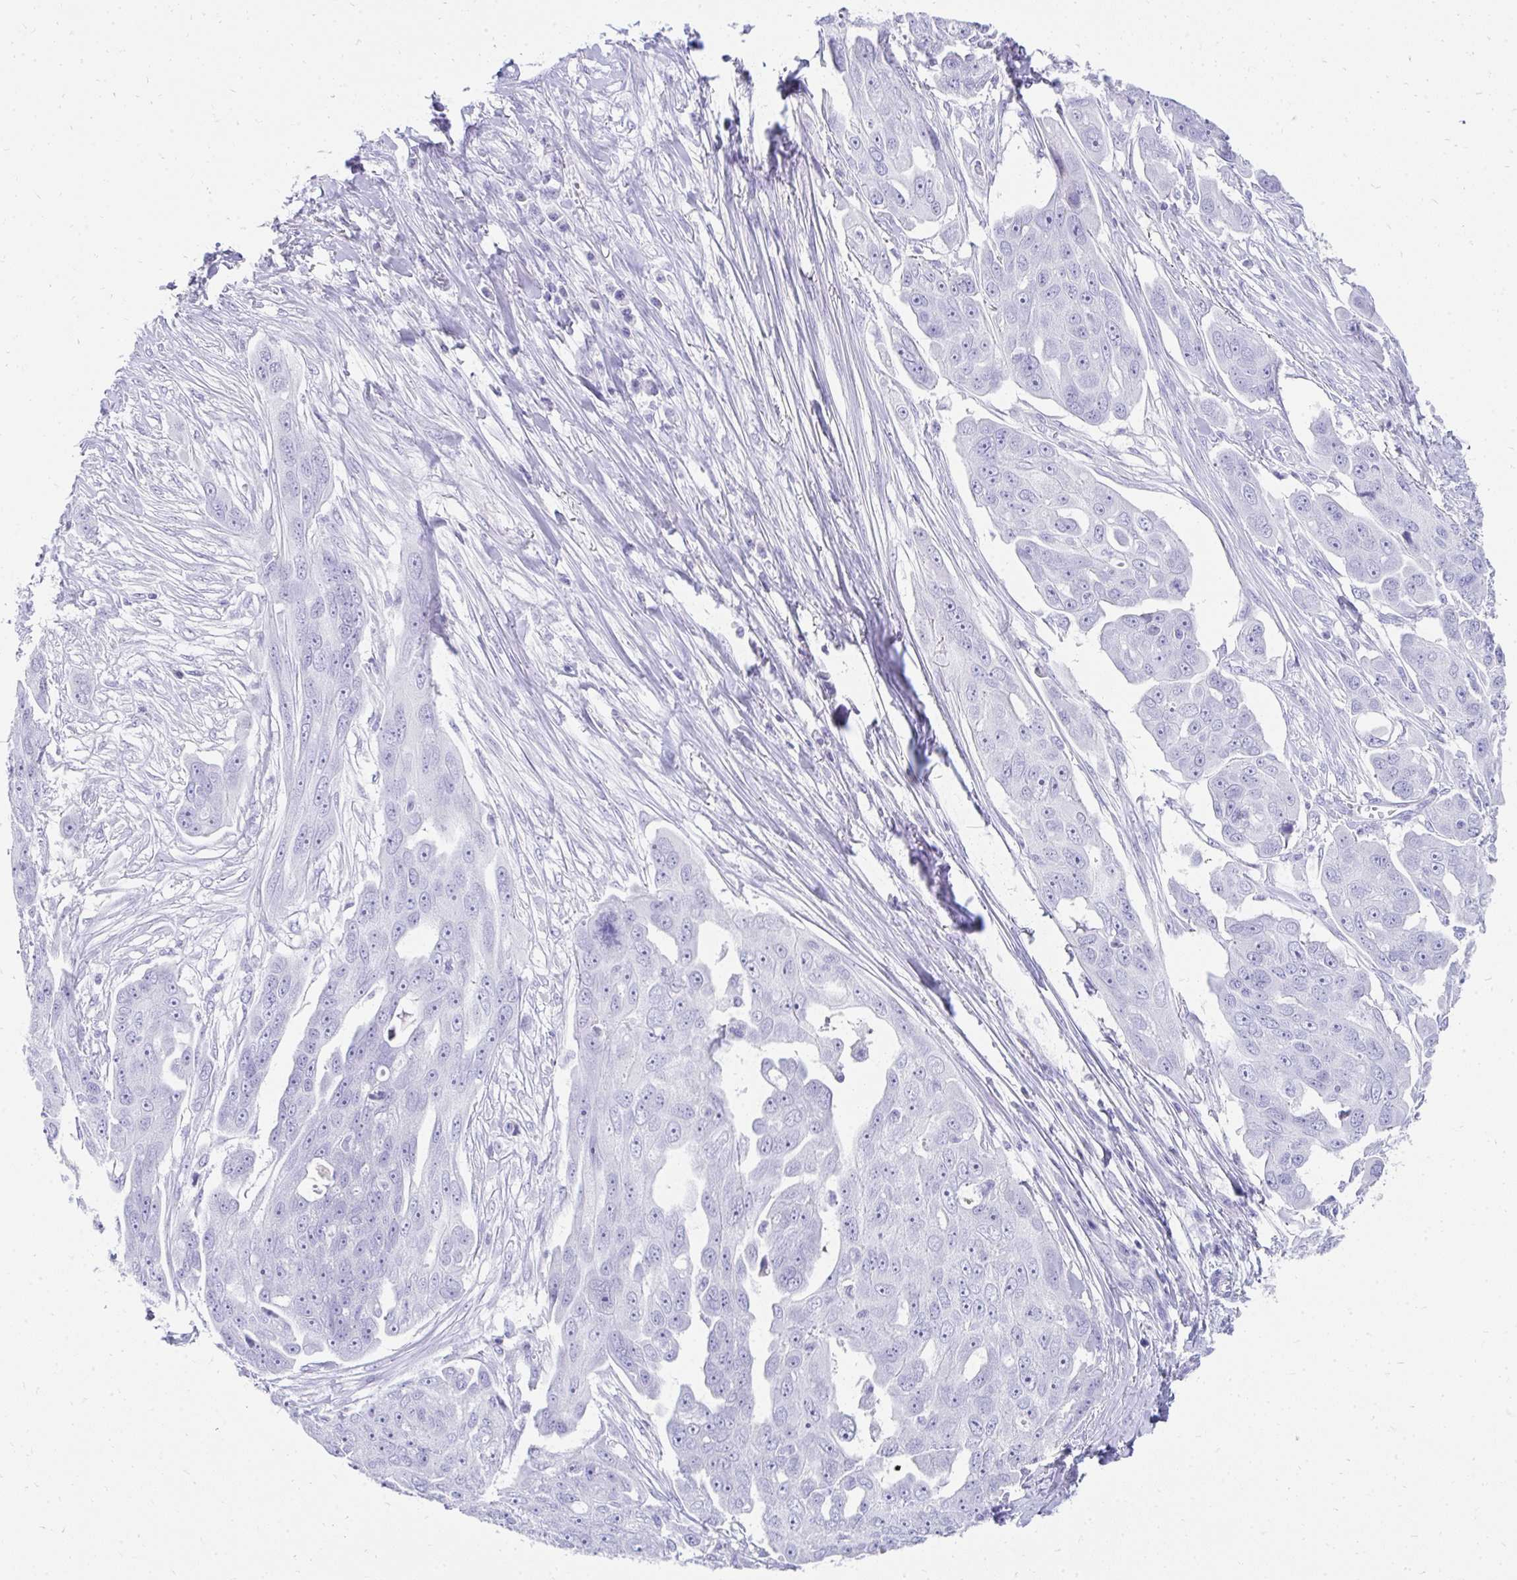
{"staining": {"intensity": "negative", "quantity": "none", "location": "none"}, "tissue": "ovarian cancer", "cell_type": "Tumor cells", "image_type": "cancer", "snomed": [{"axis": "morphology", "description": "Carcinoma, endometroid"}, {"axis": "topography", "description": "Ovary"}], "caption": "A histopathology image of human ovarian endometroid carcinoma is negative for staining in tumor cells.", "gene": "TNNT1", "patient": {"sex": "female", "age": 70}}